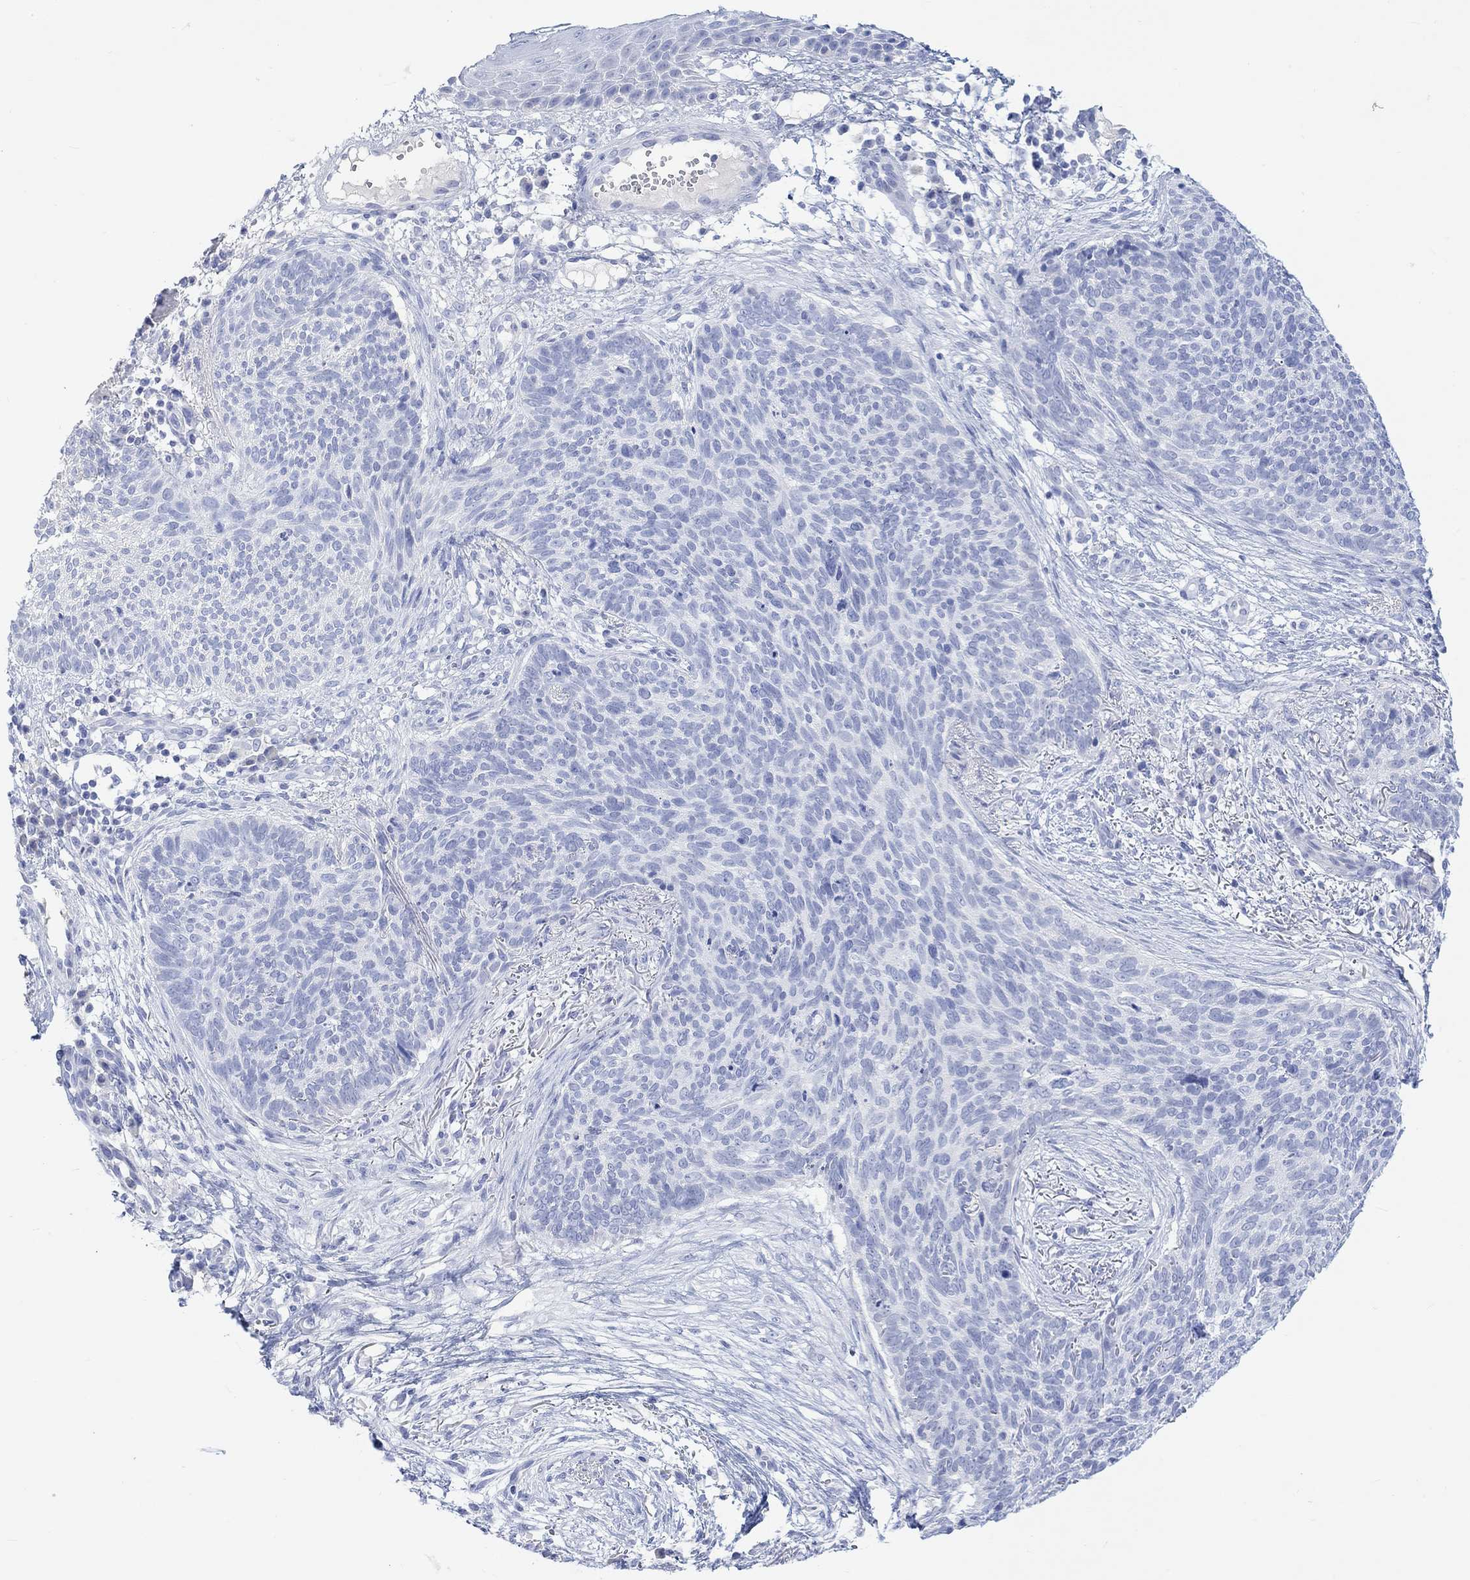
{"staining": {"intensity": "negative", "quantity": "none", "location": "none"}, "tissue": "skin cancer", "cell_type": "Tumor cells", "image_type": "cancer", "snomed": [{"axis": "morphology", "description": "Basal cell carcinoma"}, {"axis": "topography", "description": "Skin"}], "caption": "This is an IHC histopathology image of human basal cell carcinoma (skin). There is no staining in tumor cells.", "gene": "CALCA", "patient": {"sex": "male", "age": 64}}